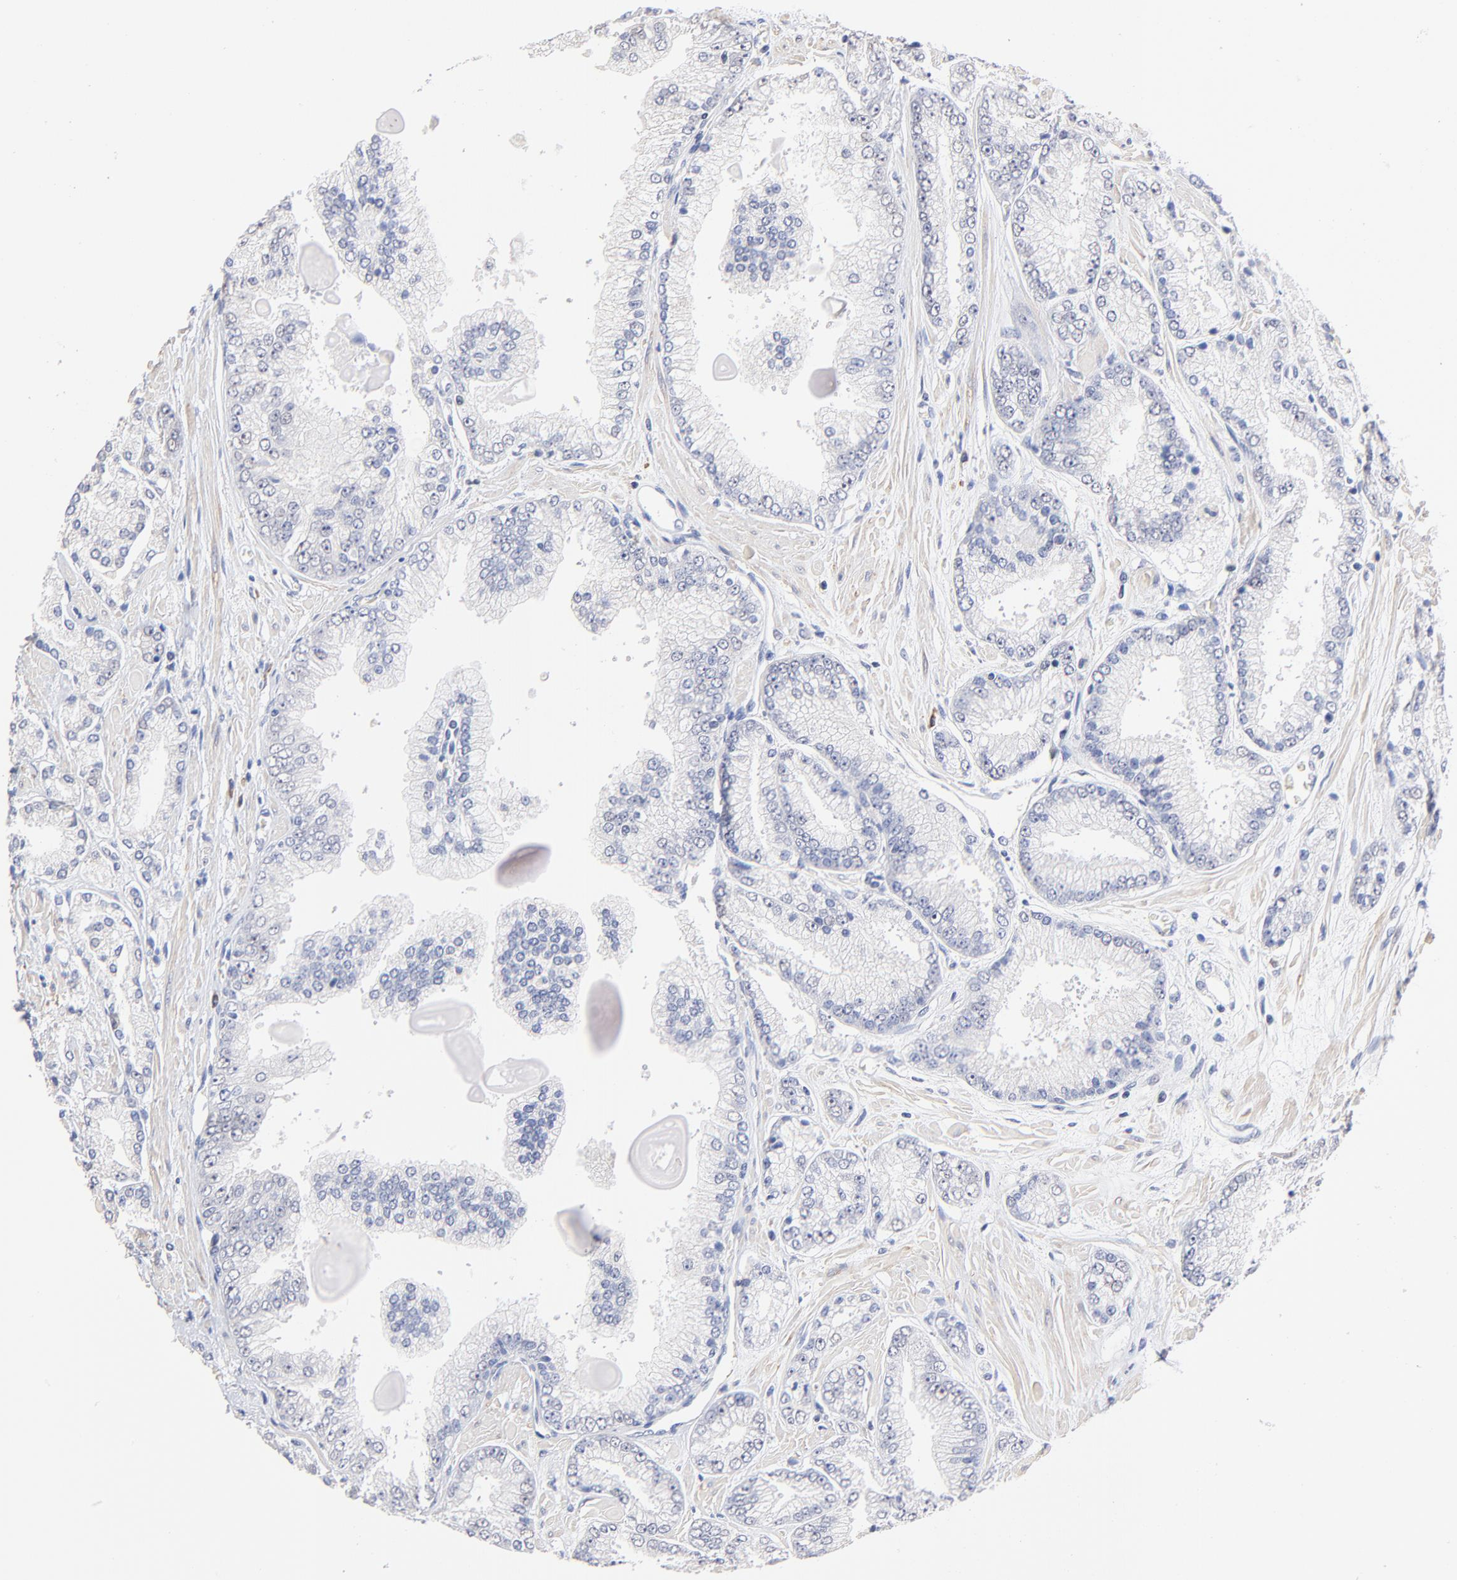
{"staining": {"intensity": "negative", "quantity": "none", "location": "none"}, "tissue": "prostate cancer", "cell_type": "Tumor cells", "image_type": "cancer", "snomed": [{"axis": "morphology", "description": "Adenocarcinoma, High grade"}, {"axis": "topography", "description": "Prostate"}], "caption": "This is an IHC image of human prostate cancer. There is no expression in tumor cells.", "gene": "TWNK", "patient": {"sex": "male", "age": 71}}